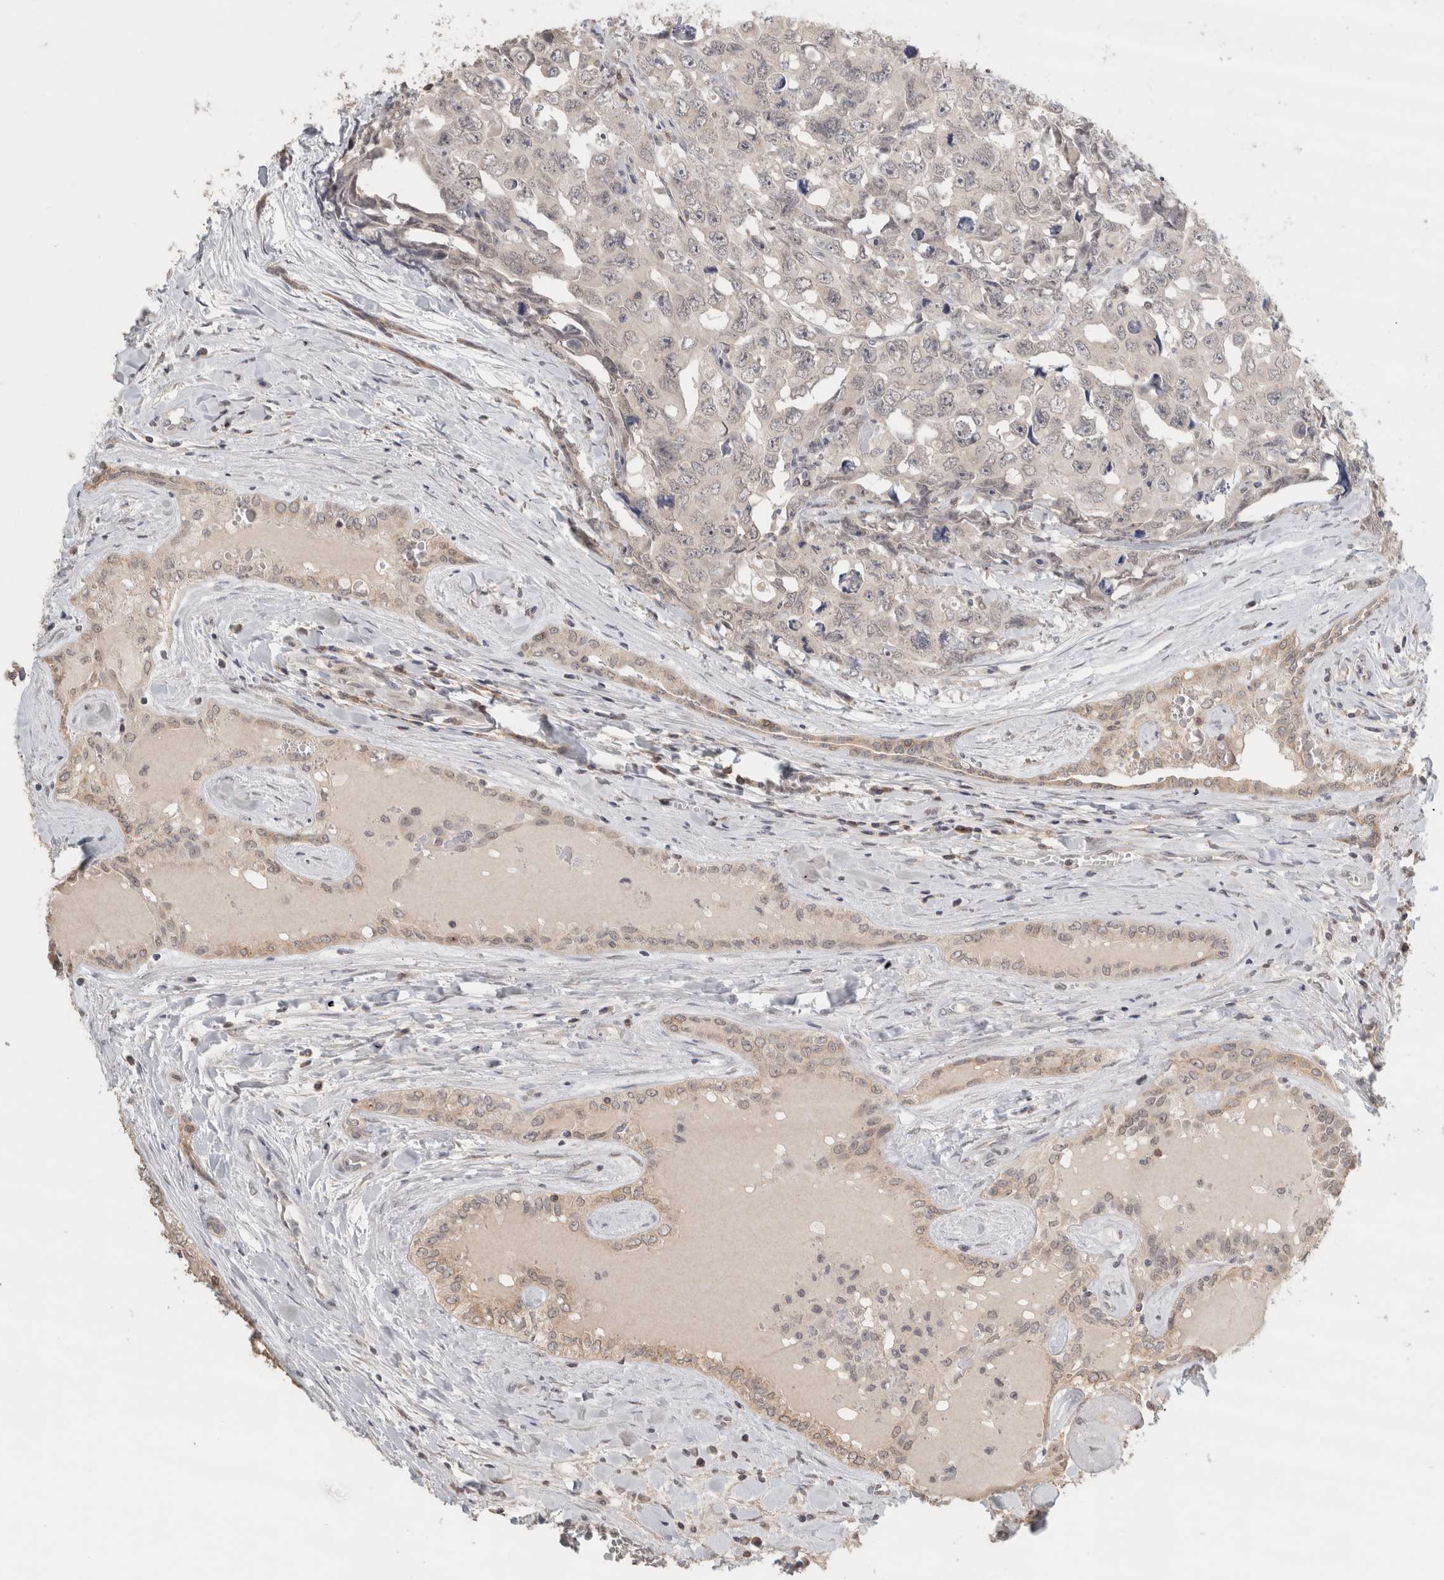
{"staining": {"intensity": "negative", "quantity": "none", "location": "none"}, "tissue": "testis cancer", "cell_type": "Tumor cells", "image_type": "cancer", "snomed": [{"axis": "morphology", "description": "Carcinoma, Embryonal, NOS"}, {"axis": "topography", "description": "Testis"}], "caption": "Testis cancer (embryonal carcinoma) stained for a protein using immunohistochemistry demonstrates no expression tumor cells.", "gene": "TRAT1", "patient": {"sex": "male", "age": 28}}